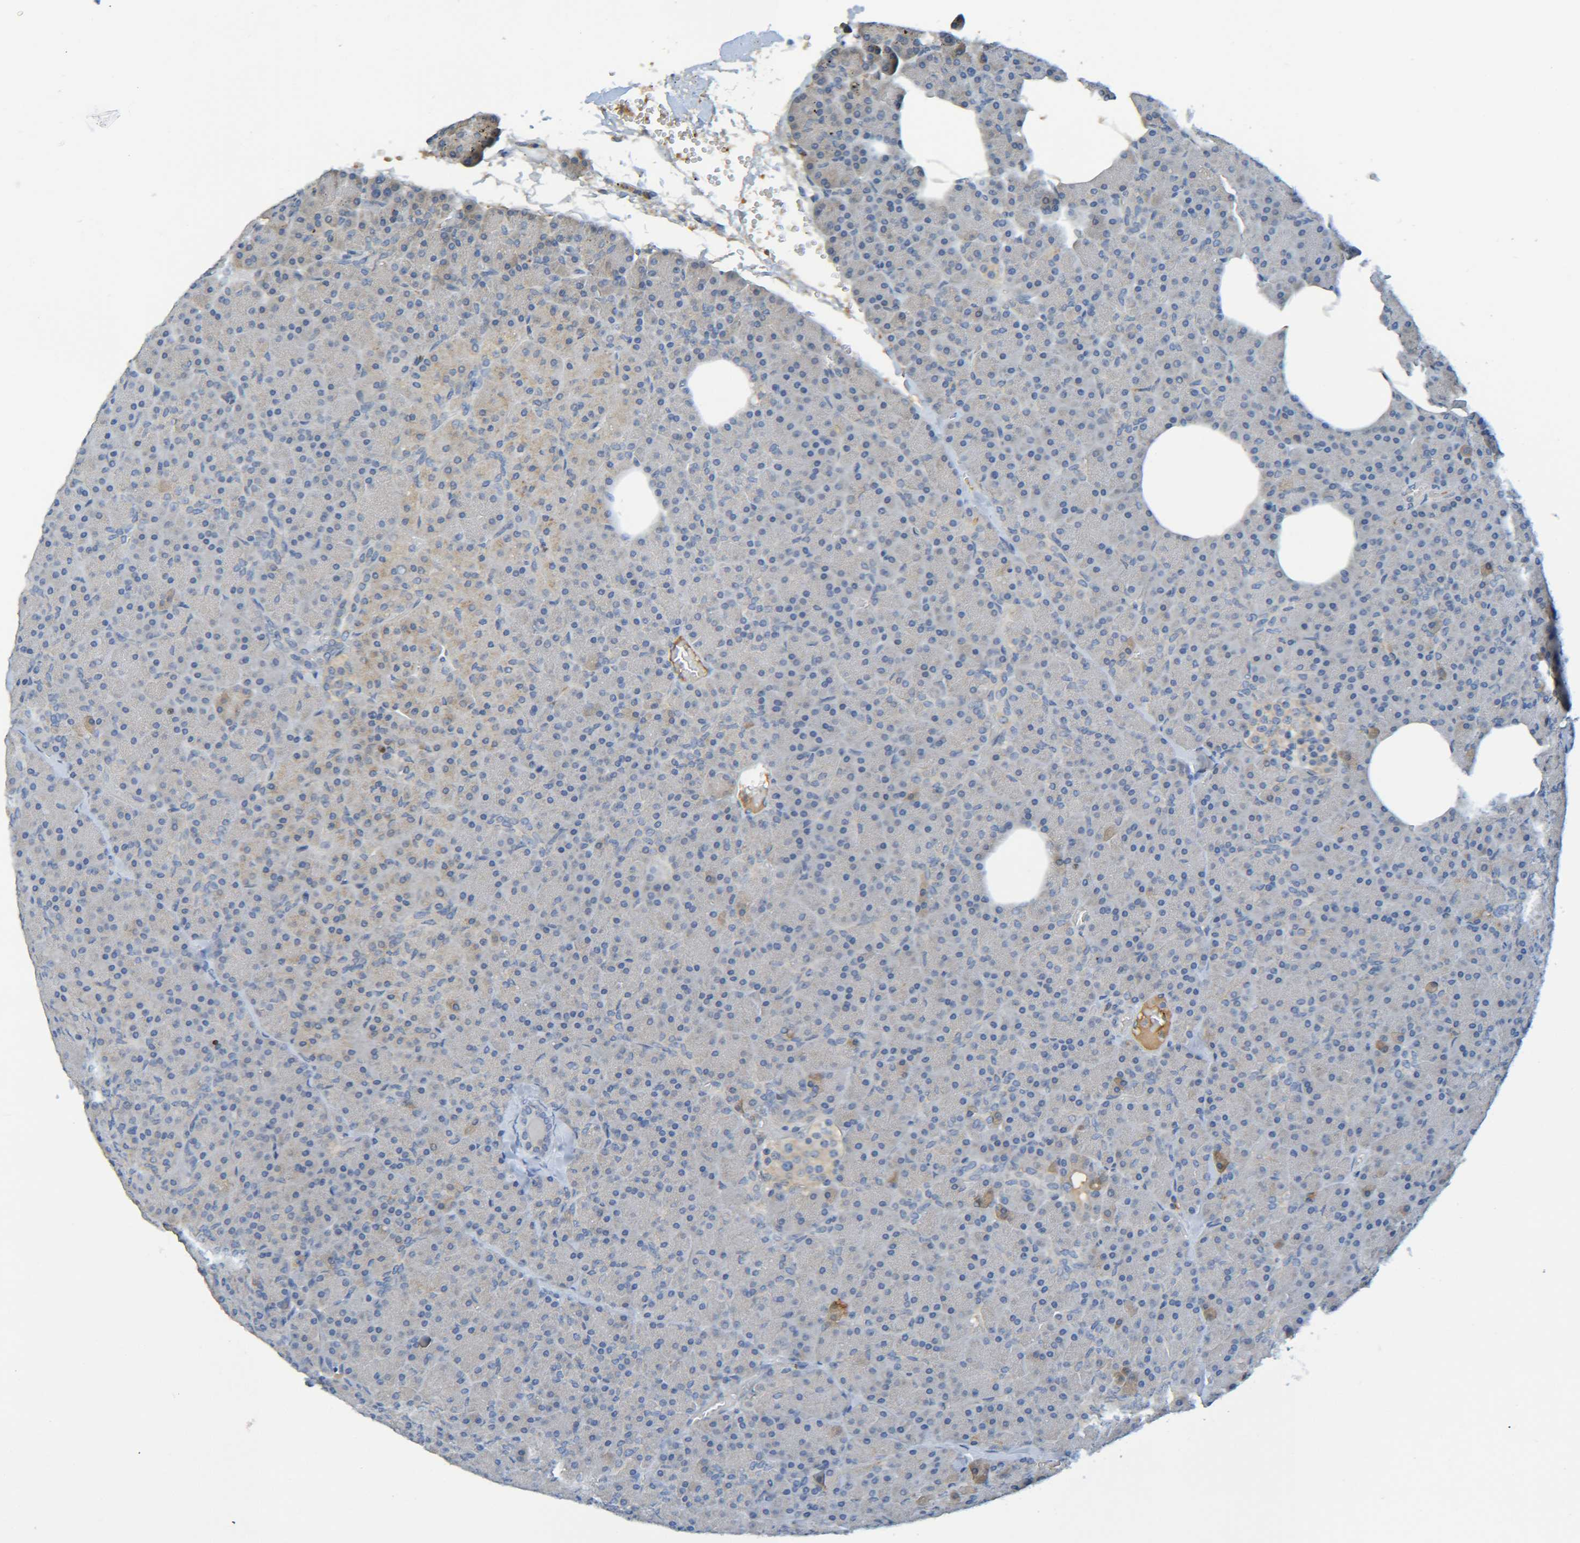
{"staining": {"intensity": "negative", "quantity": "none", "location": "none"}, "tissue": "pancreas", "cell_type": "Exocrine glandular cells", "image_type": "normal", "snomed": [{"axis": "morphology", "description": "Normal tissue, NOS"}, {"axis": "topography", "description": "Pancreas"}], "caption": "A high-resolution histopathology image shows IHC staining of benign pancreas, which reveals no significant positivity in exocrine glandular cells.", "gene": "C1QA", "patient": {"sex": "female", "age": 35}}